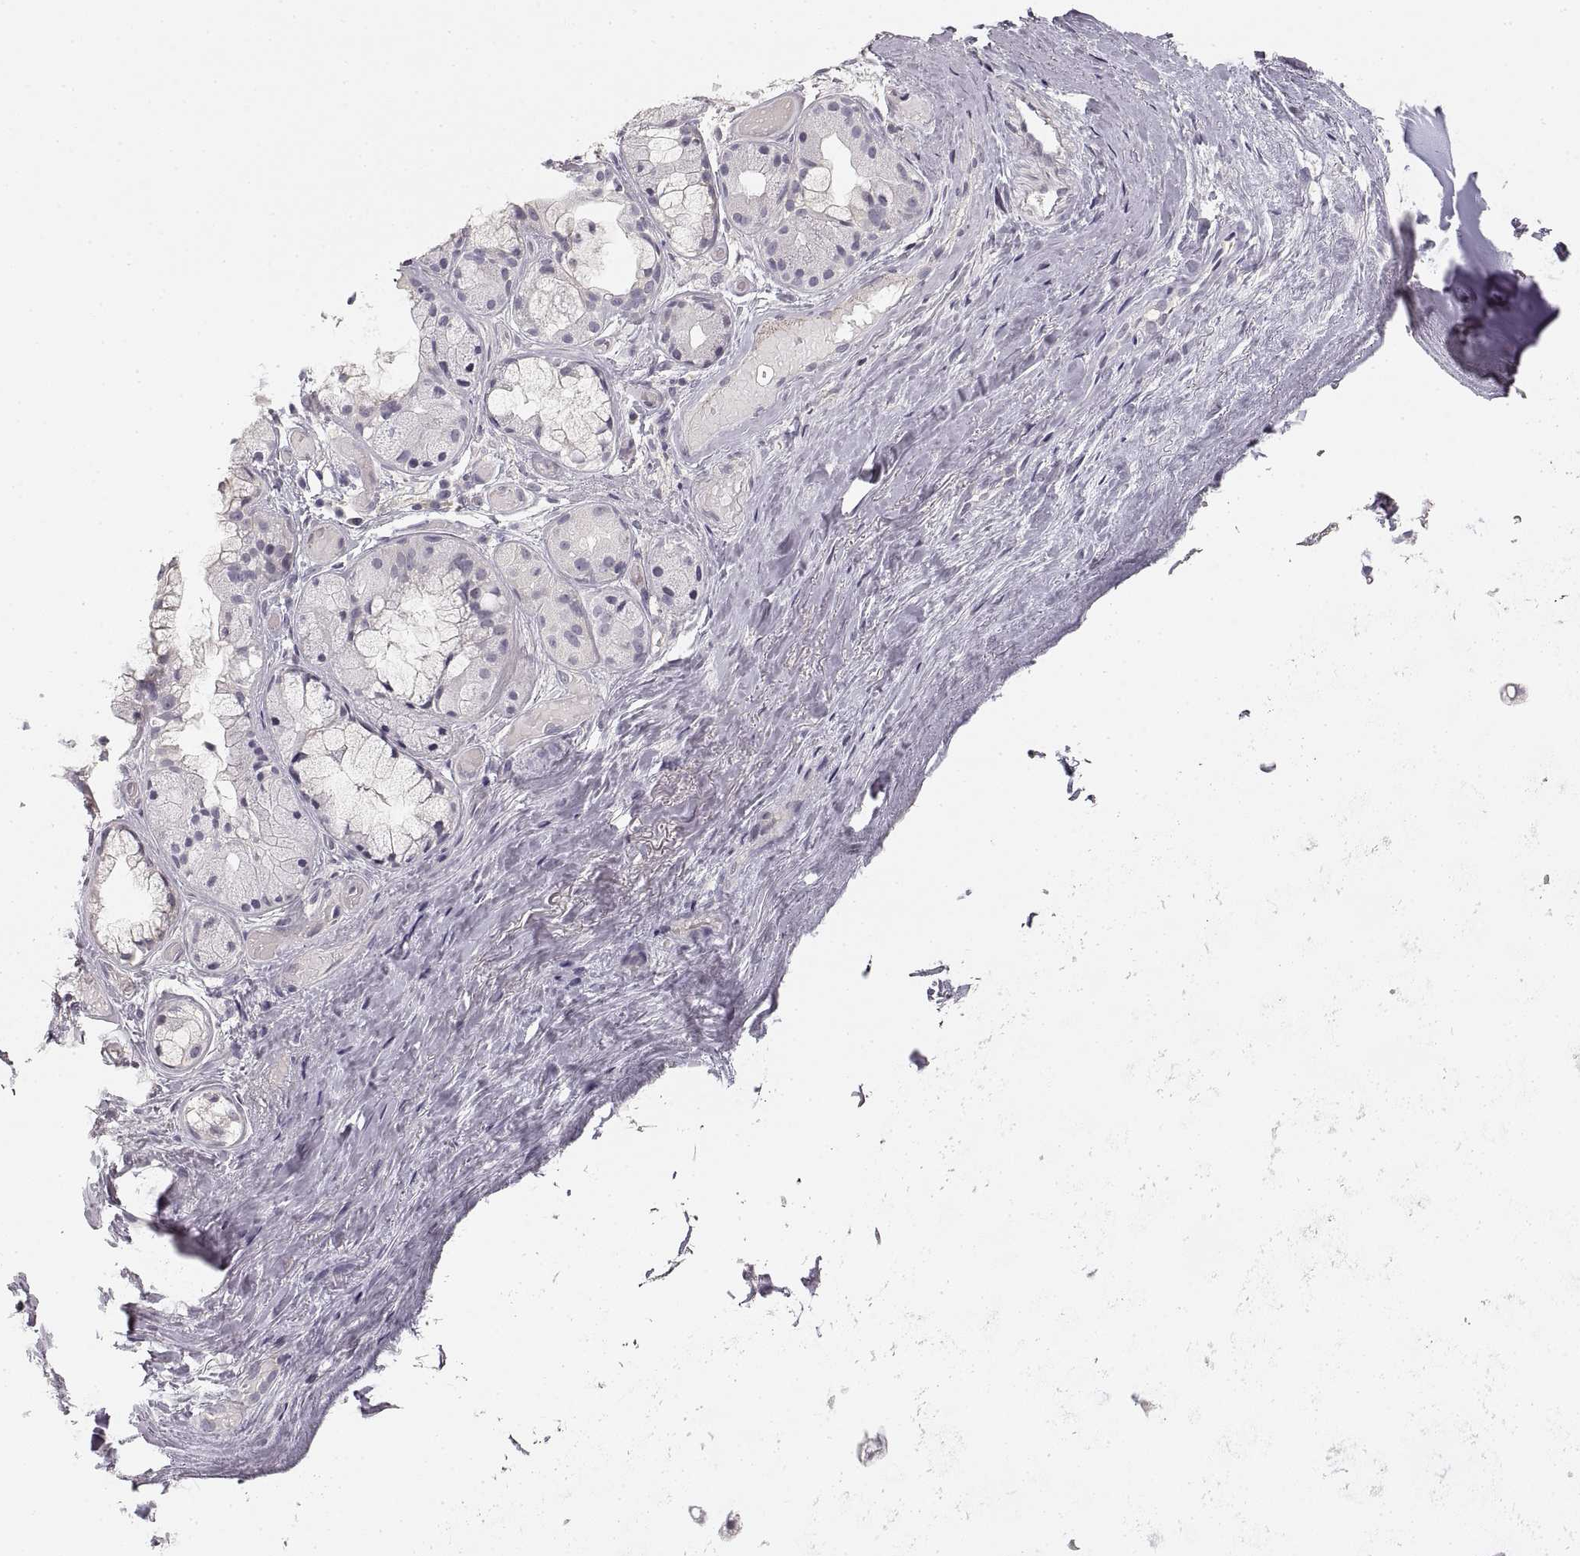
{"staining": {"intensity": "negative", "quantity": "none", "location": "none"}, "tissue": "soft tissue", "cell_type": "Fibroblasts", "image_type": "normal", "snomed": [{"axis": "morphology", "description": "Normal tissue, NOS"}, {"axis": "topography", "description": "Cartilage tissue"}], "caption": "This micrograph is of unremarkable soft tissue stained with immunohistochemistry to label a protein in brown with the nuclei are counter-stained blue. There is no staining in fibroblasts.", "gene": "RUNDC3A", "patient": {"sex": "male", "age": 62}}